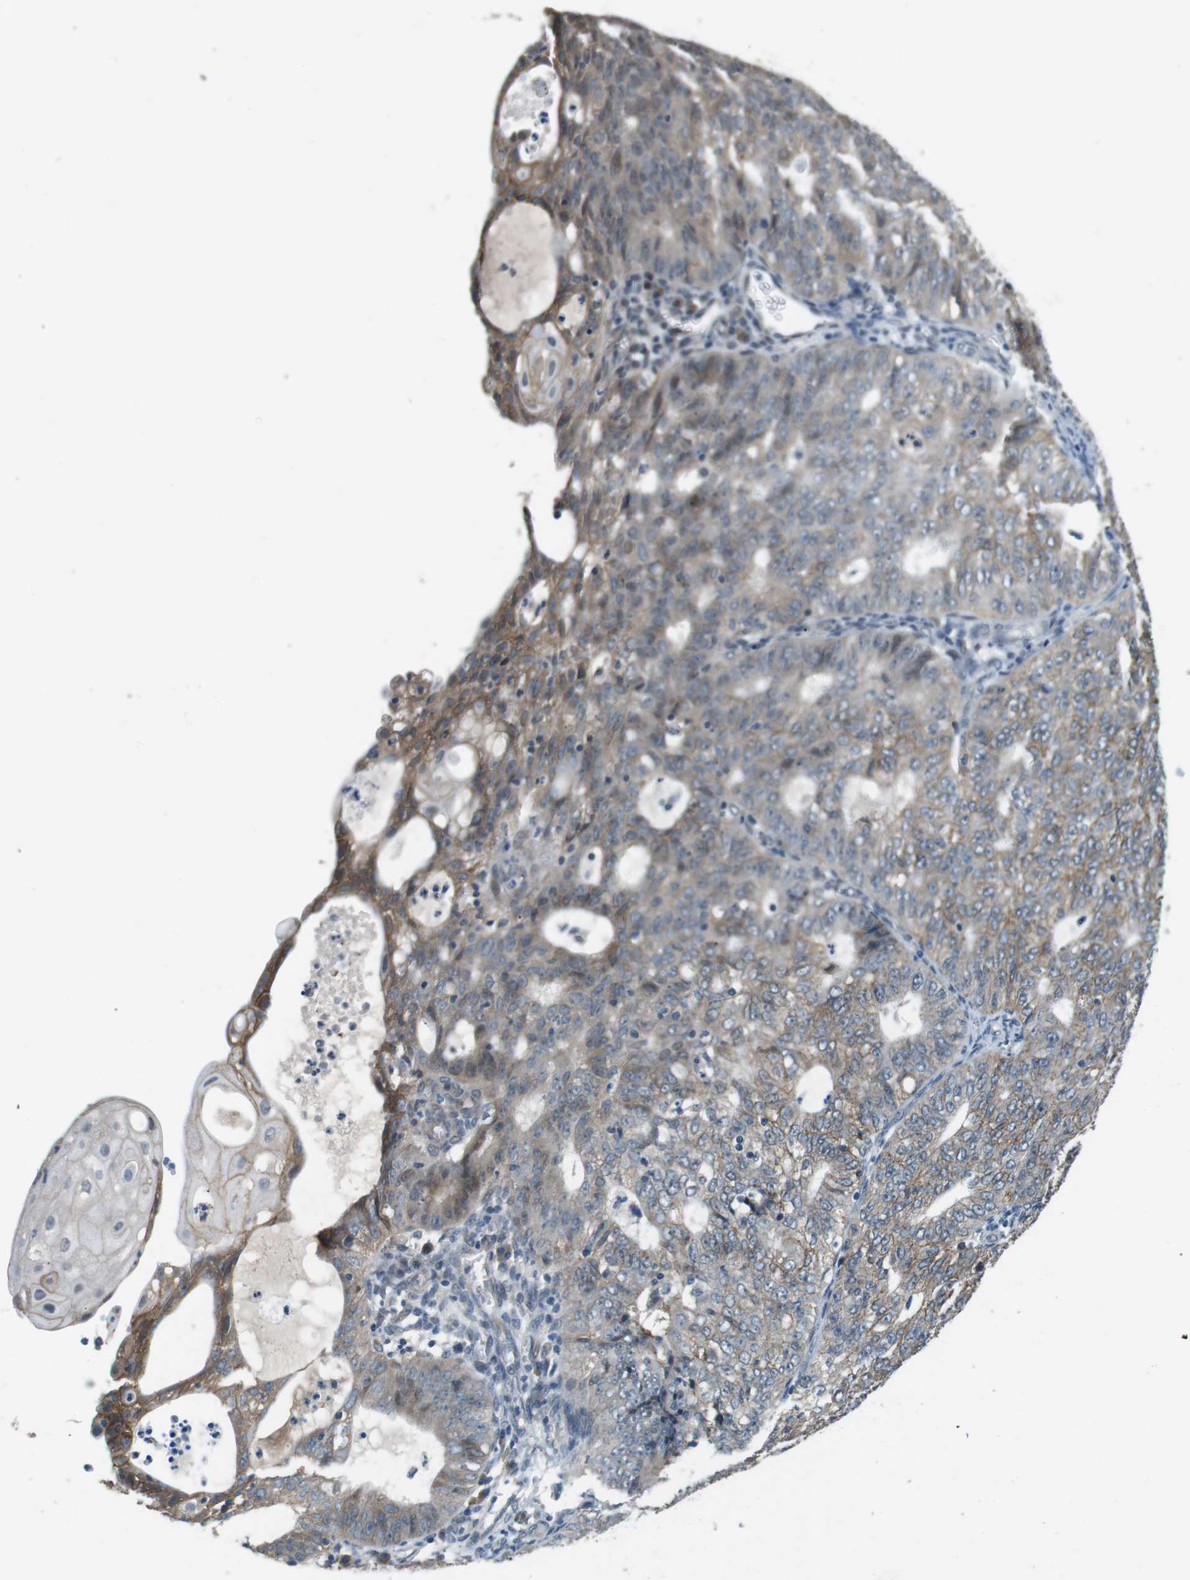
{"staining": {"intensity": "moderate", "quantity": "25%-75%", "location": "cytoplasmic/membranous"}, "tissue": "endometrial cancer", "cell_type": "Tumor cells", "image_type": "cancer", "snomed": [{"axis": "morphology", "description": "Adenocarcinoma, NOS"}, {"axis": "topography", "description": "Endometrium"}], "caption": "Endometrial cancer (adenocarcinoma) stained for a protein (brown) reveals moderate cytoplasmic/membranous positive staining in about 25%-75% of tumor cells.", "gene": "CLDN7", "patient": {"sex": "female", "age": 32}}